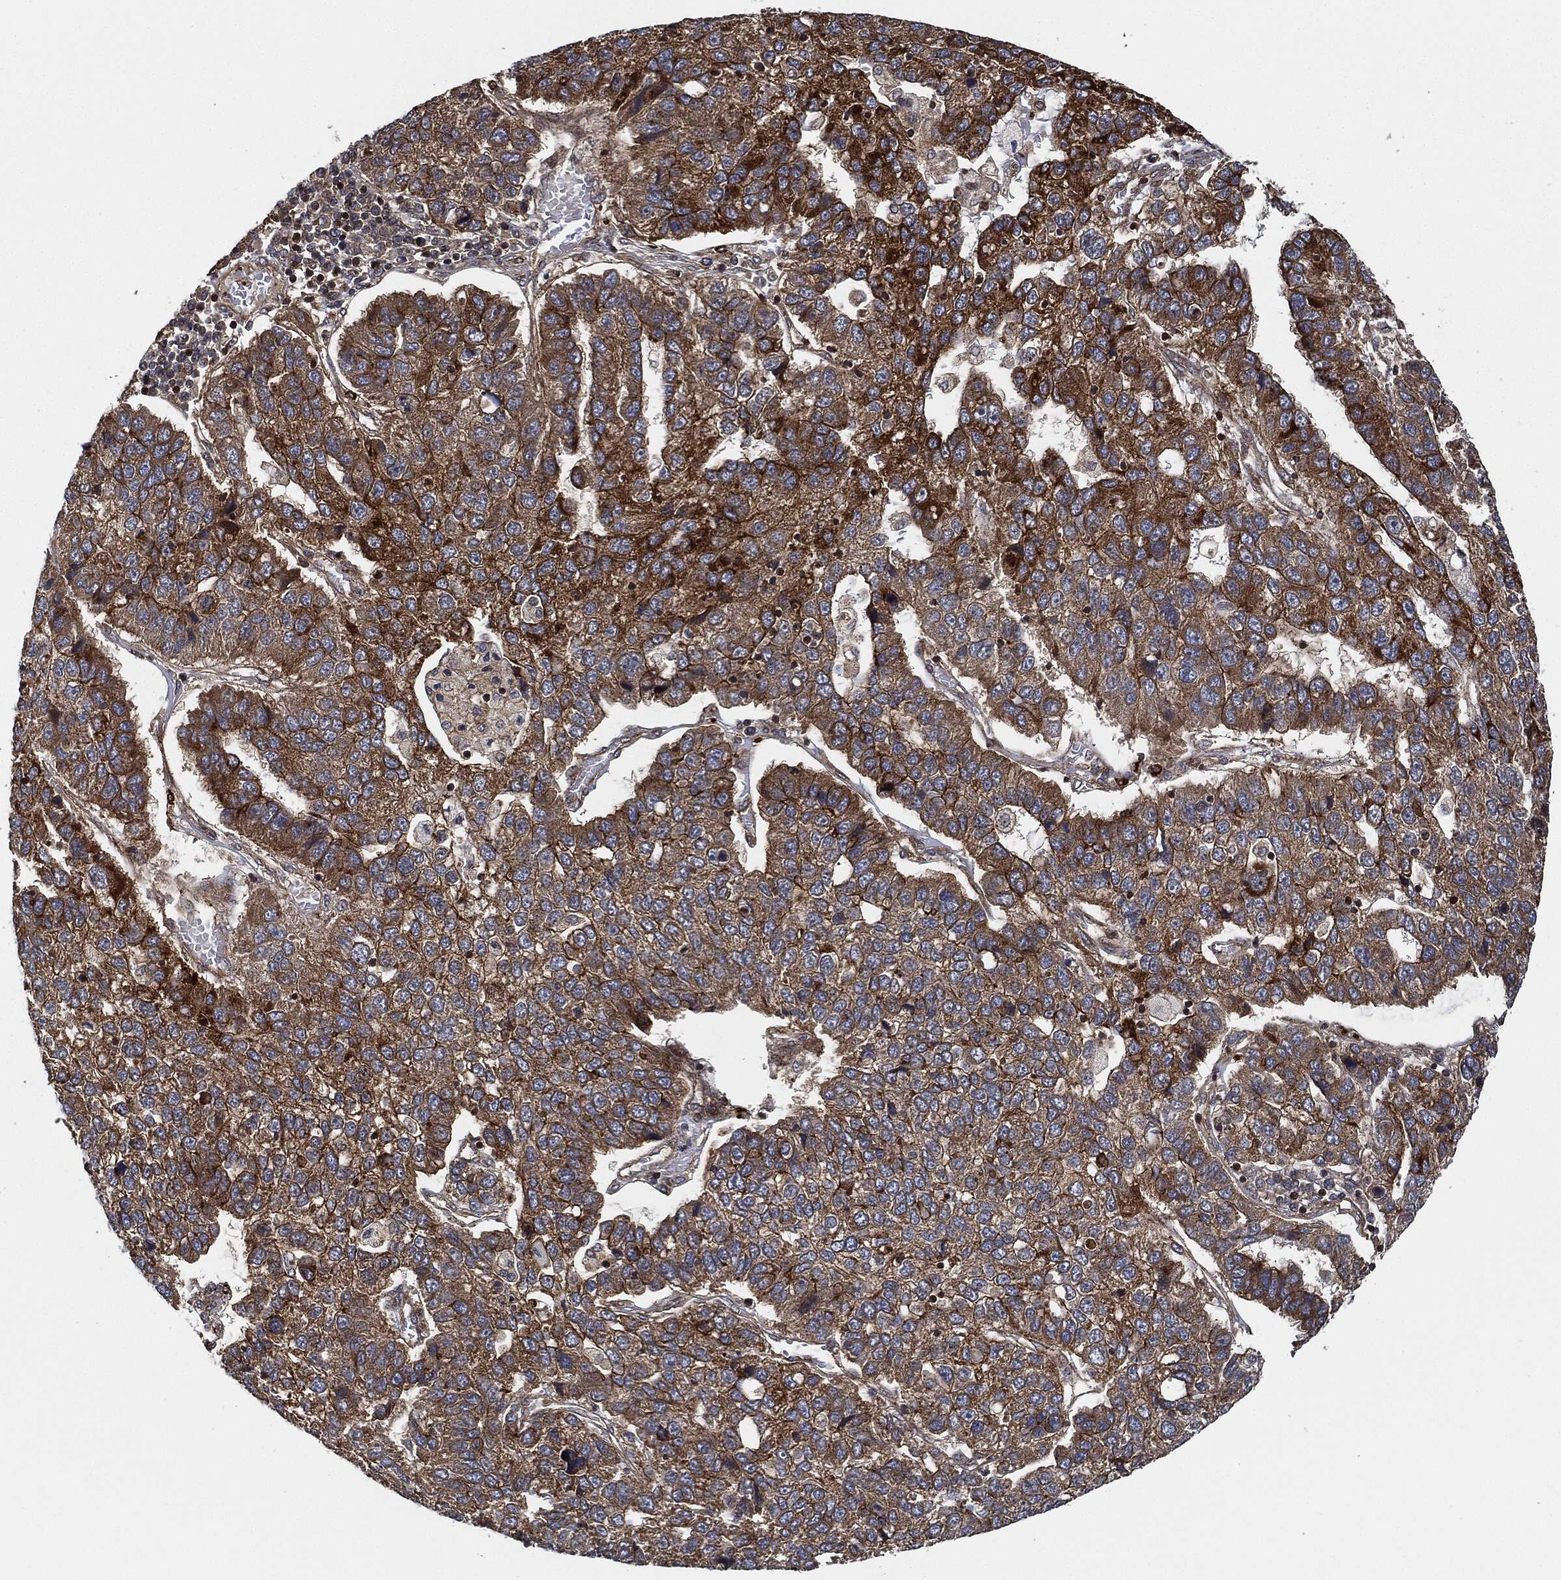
{"staining": {"intensity": "strong", "quantity": "25%-75%", "location": "cytoplasmic/membranous"}, "tissue": "pancreatic cancer", "cell_type": "Tumor cells", "image_type": "cancer", "snomed": [{"axis": "morphology", "description": "Adenocarcinoma, NOS"}, {"axis": "topography", "description": "Pancreas"}], "caption": "An image of human adenocarcinoma (pancreatic) stained for a protein exhibits strong cytoplasmic/membranous brown staining in tumor cells. The protein is shown in brown color, while the nuclei are stained blue.", "gene": "MAP3K3", "patient": {"sex": "female", "age": 61}}